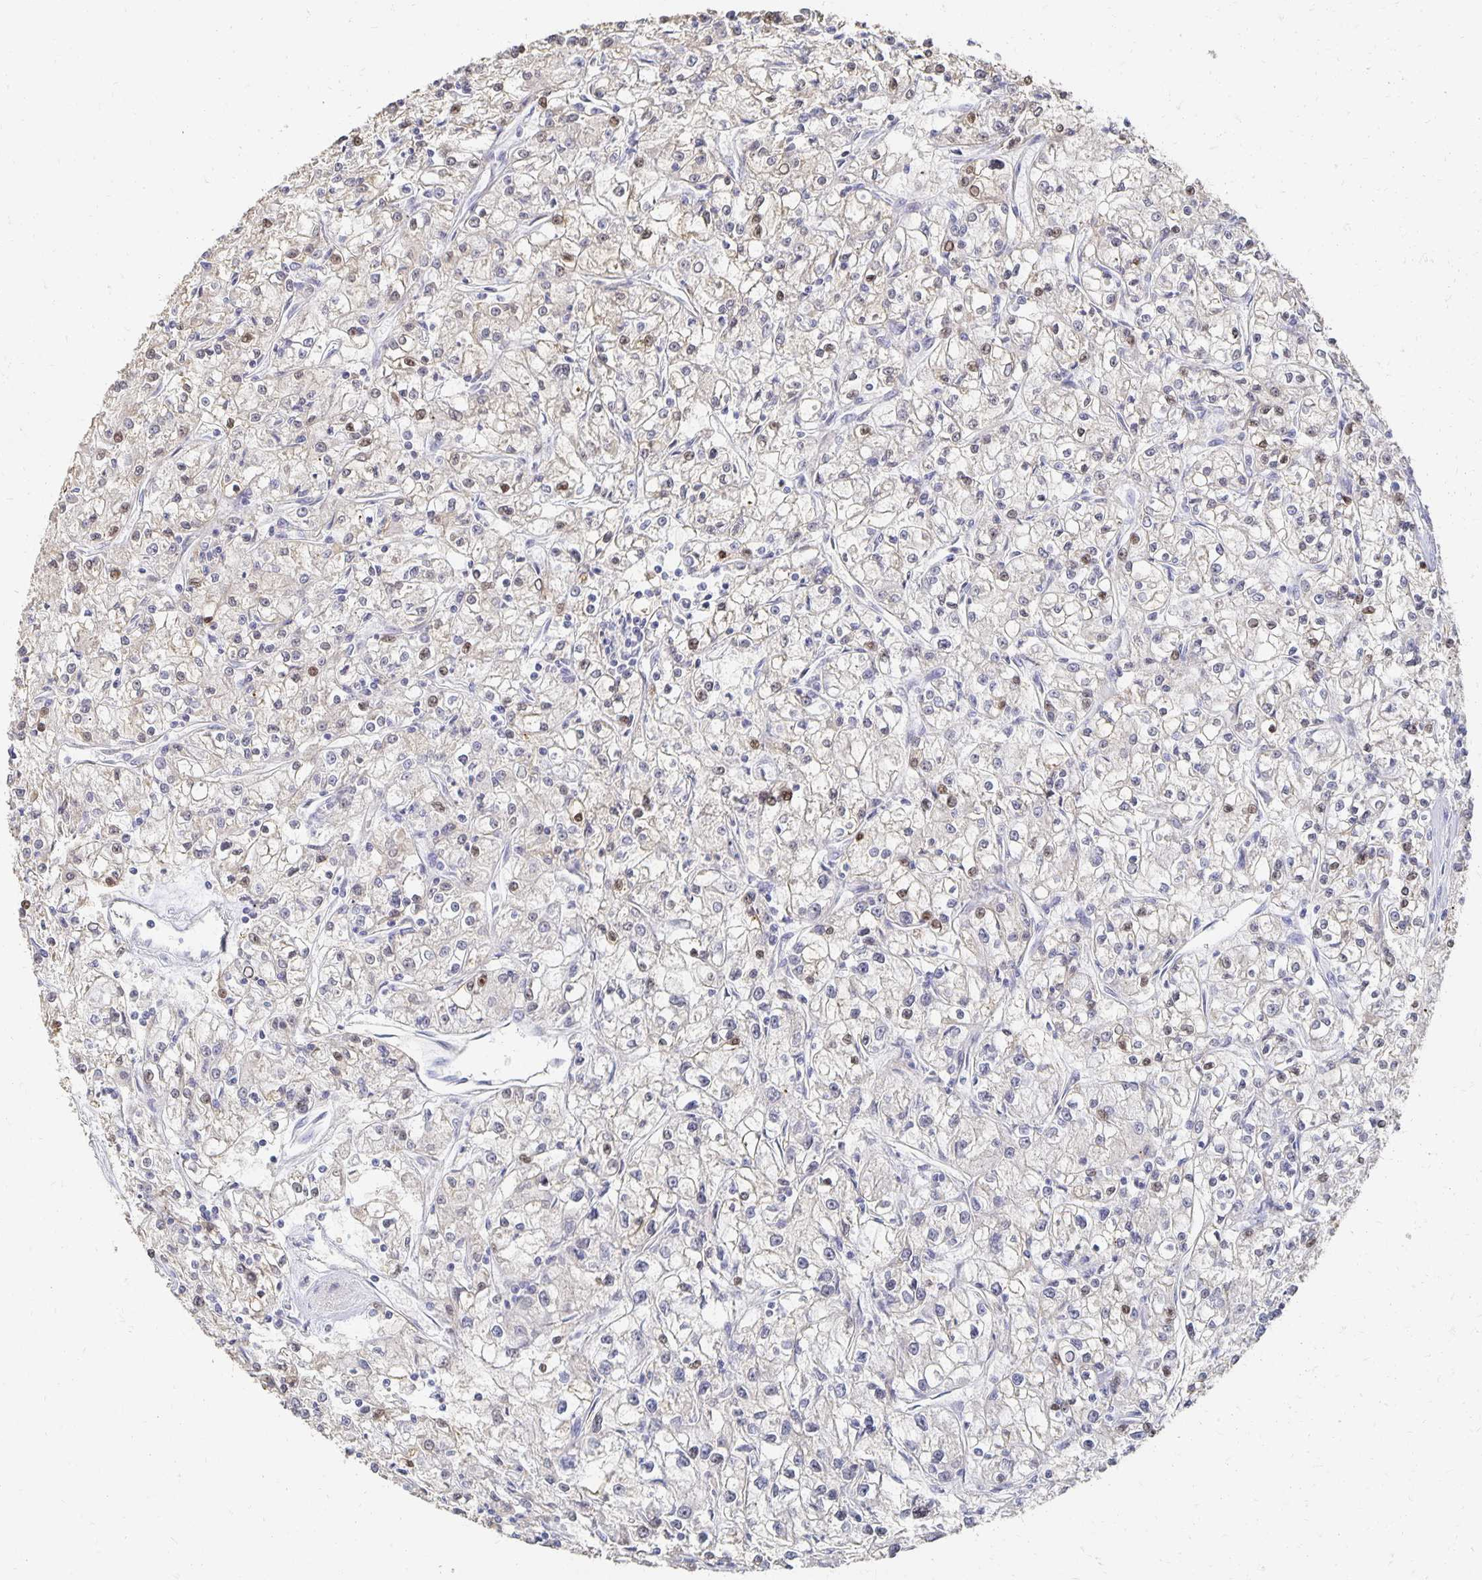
{"staining": {"intensity": "weak", "quantity": "<25%", "location": "nuclear"}, "tissue": "renal cancer", "cell_type": "Tumor cells", "image_type": "cancer", "snomed": [{"axis": "morphology", "description": "Adenocarcinoma, NOS"}, {"axis": "topography", "description": "Kidney"}], "caption": "Tumor cells show no significant protein staining in renal cancer (adenocarcinoma).", "gene": "CST6", "patient": {"sex": "female", "age": 59}}